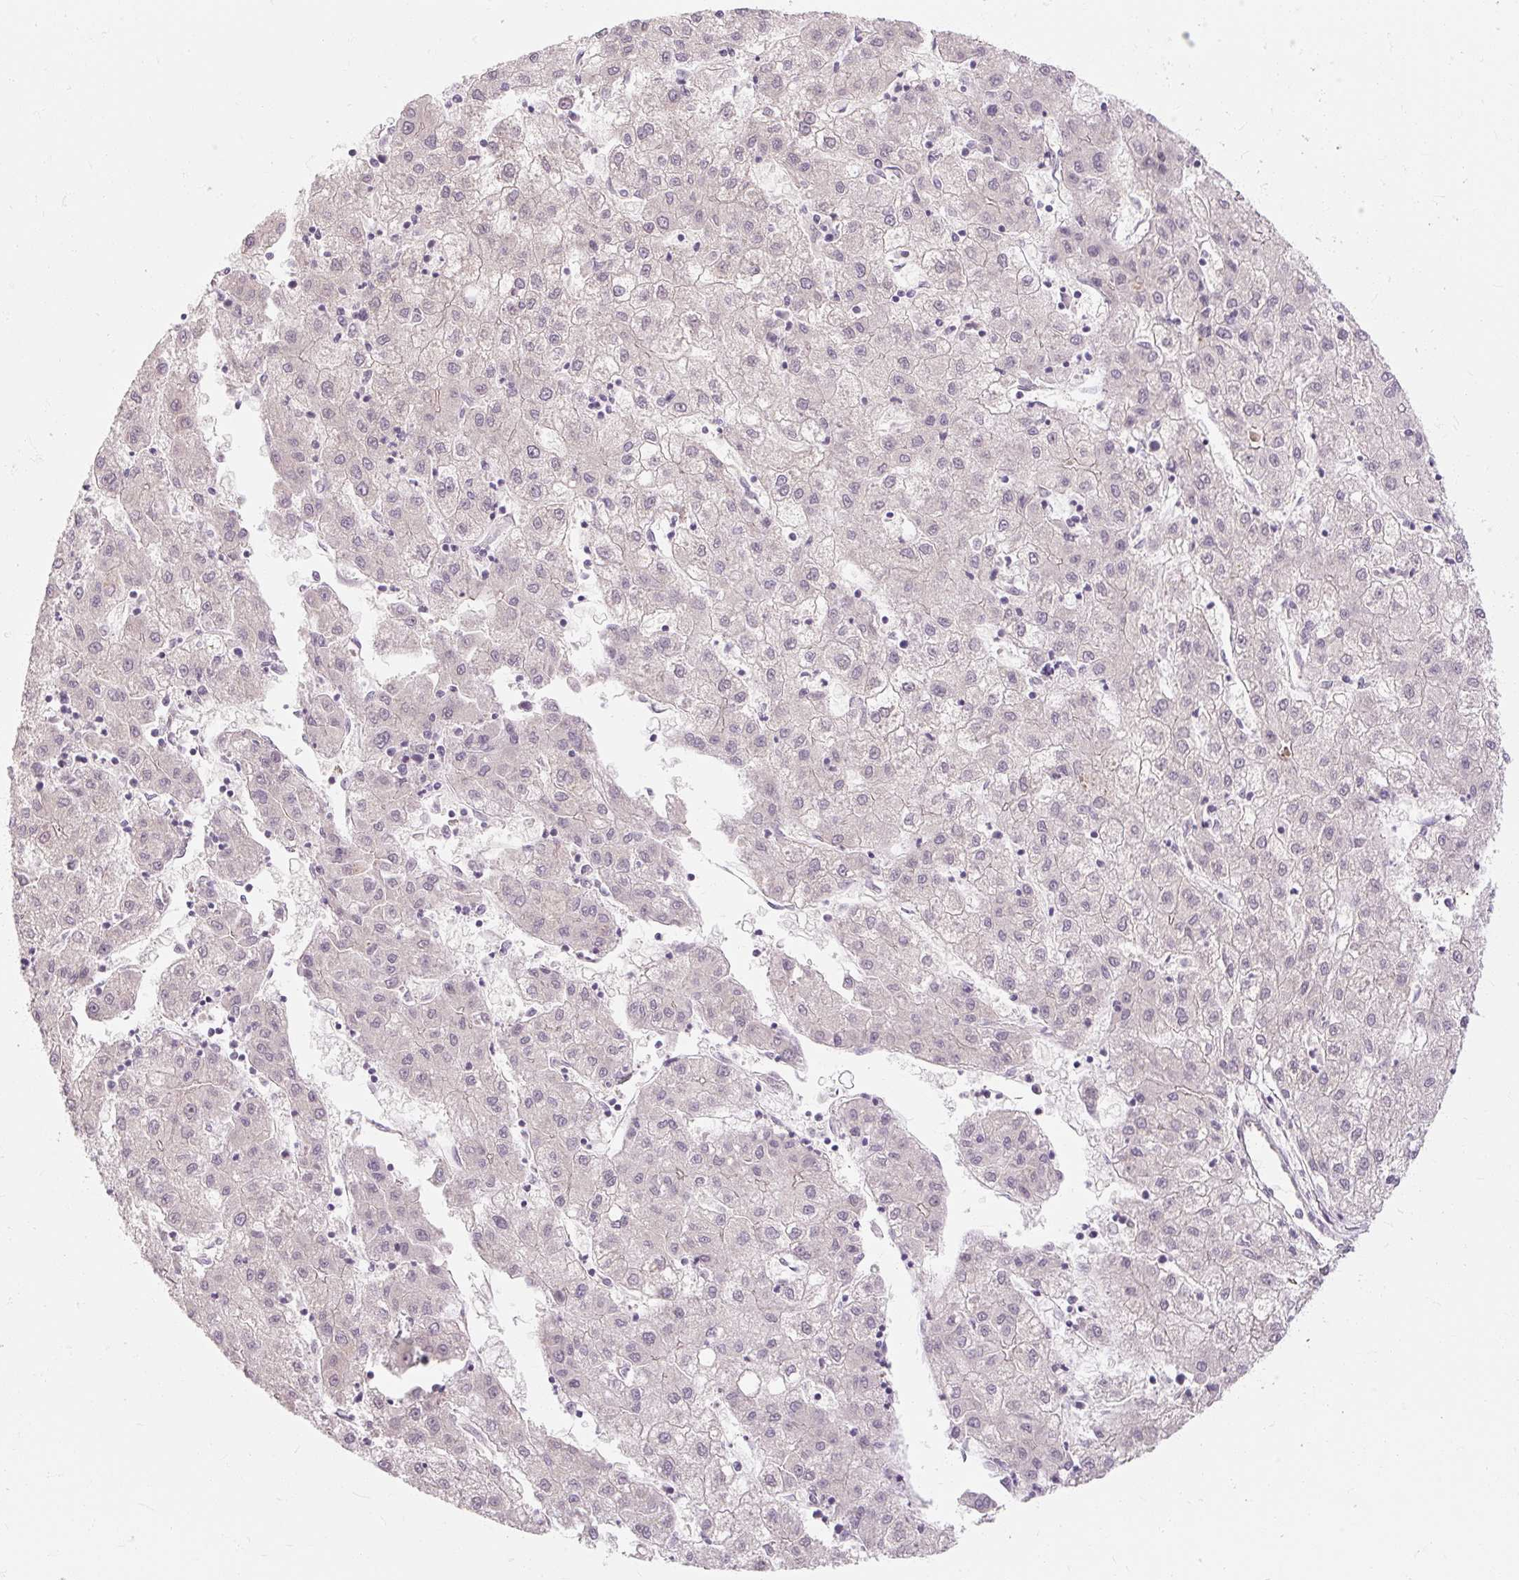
{"staining": {"intensity": "negative", "quantity": "none", "location": "none"}, "tissue": "liver cancer", "cell_type": "Tumor cells", "image_type": "cancer", "snomed": [{"axis": "morphology", "description": "Carcinoma, Hepatocellular, NOS"}, {"axis": "topography", "description": "Liver"}], "caption": "There is no significant staining in tumor cells of liver cancer.", "gene": "RB1CC1", "patient": {"sex": "male", "age": 72}}